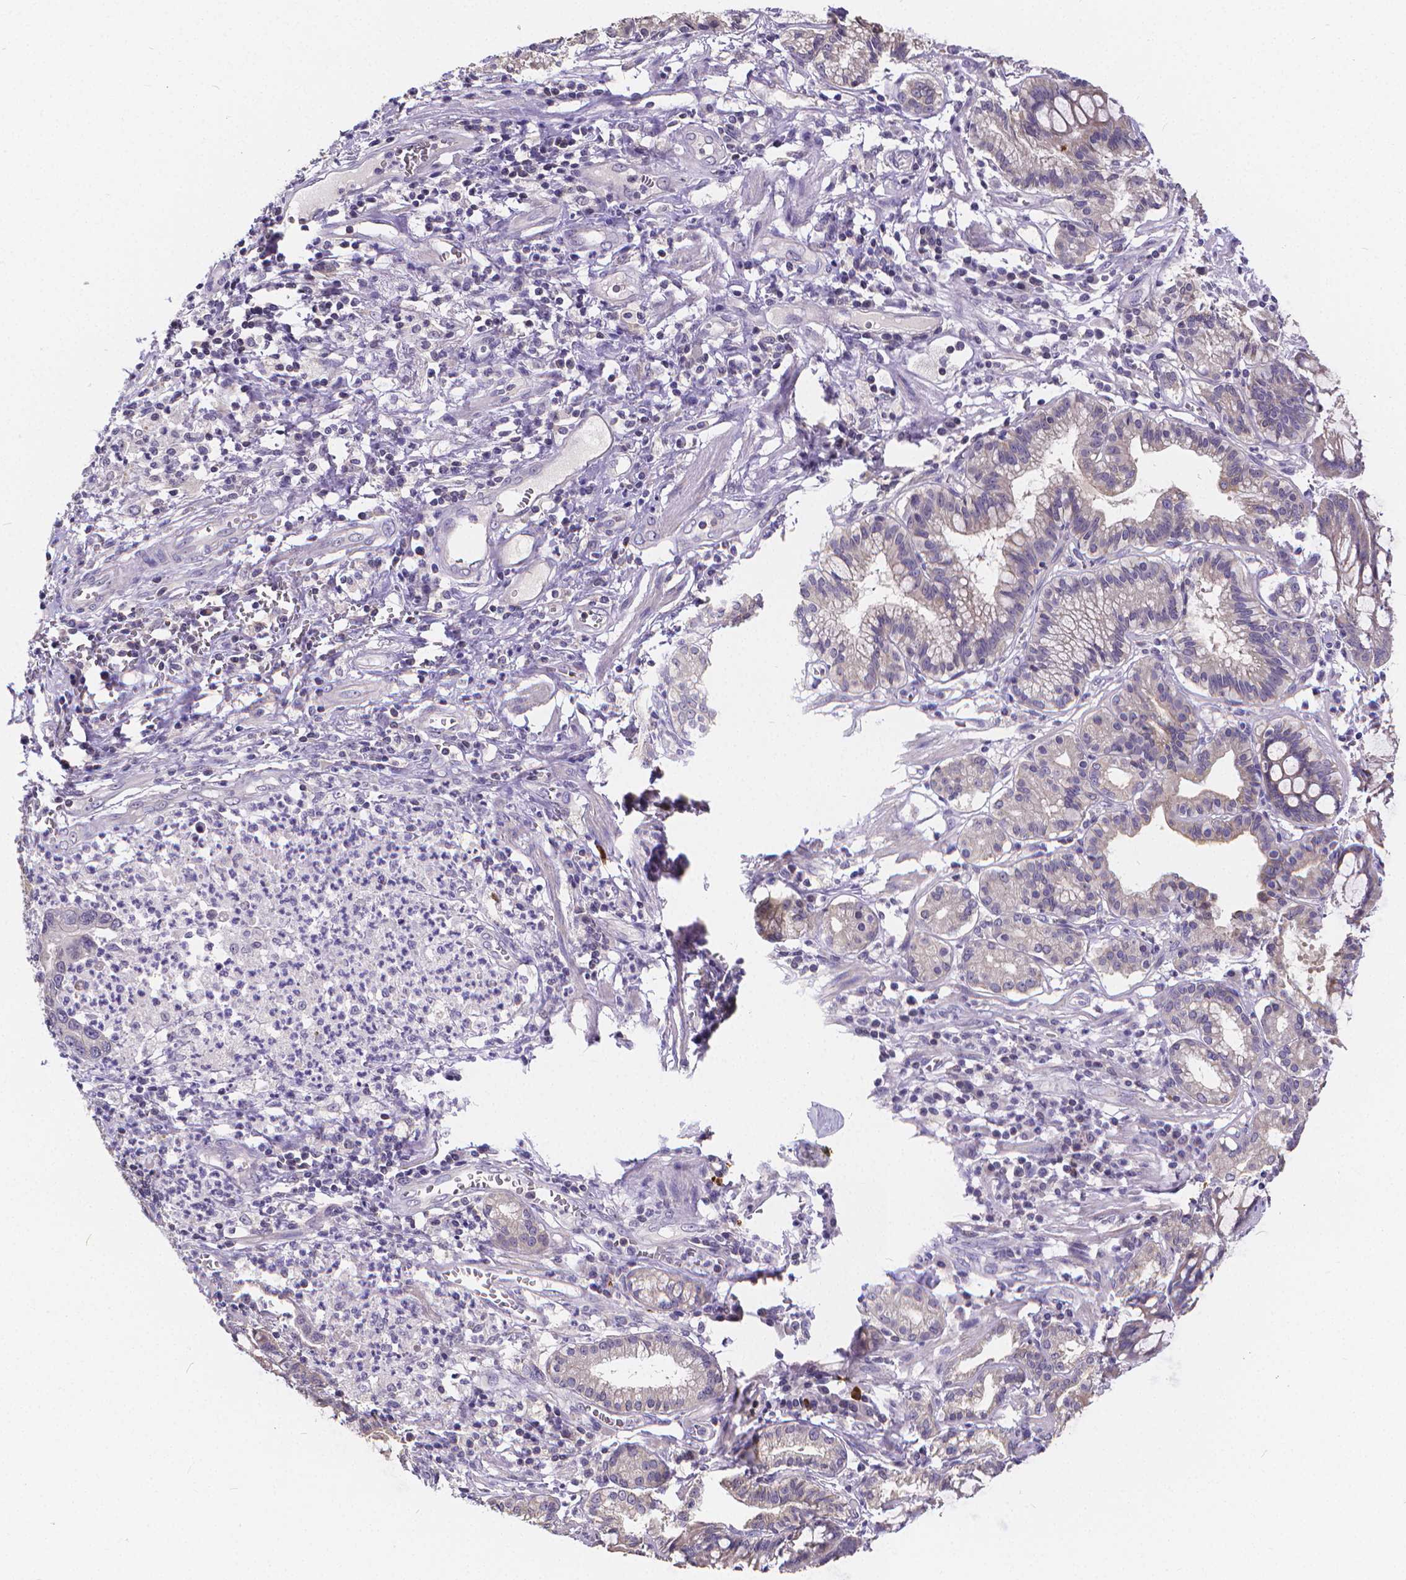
{"staining": {"intensity": "negative", "quantity": "none", "location": "none"}, "tissue": "stomach cancer", "cell_type": "Tumor cells", "image_type": "cancer", "snomed": [{"axis": "morphology", "description": "Normal tissue, NOS"}, {"axis": "morphology", "description": "Adenocarcinoma, NOS"}, {"axis": "topography", "description": "Esophagus"}, {"axis": "topography", "description": "Stomach, upper"}], "caption": "Histopathology image shows no significant protein expression in tumor cells of stomach cancer (adenocarcinoma).", "gene": "GLRB", "patient": {"sex": "male", "age": 74}}